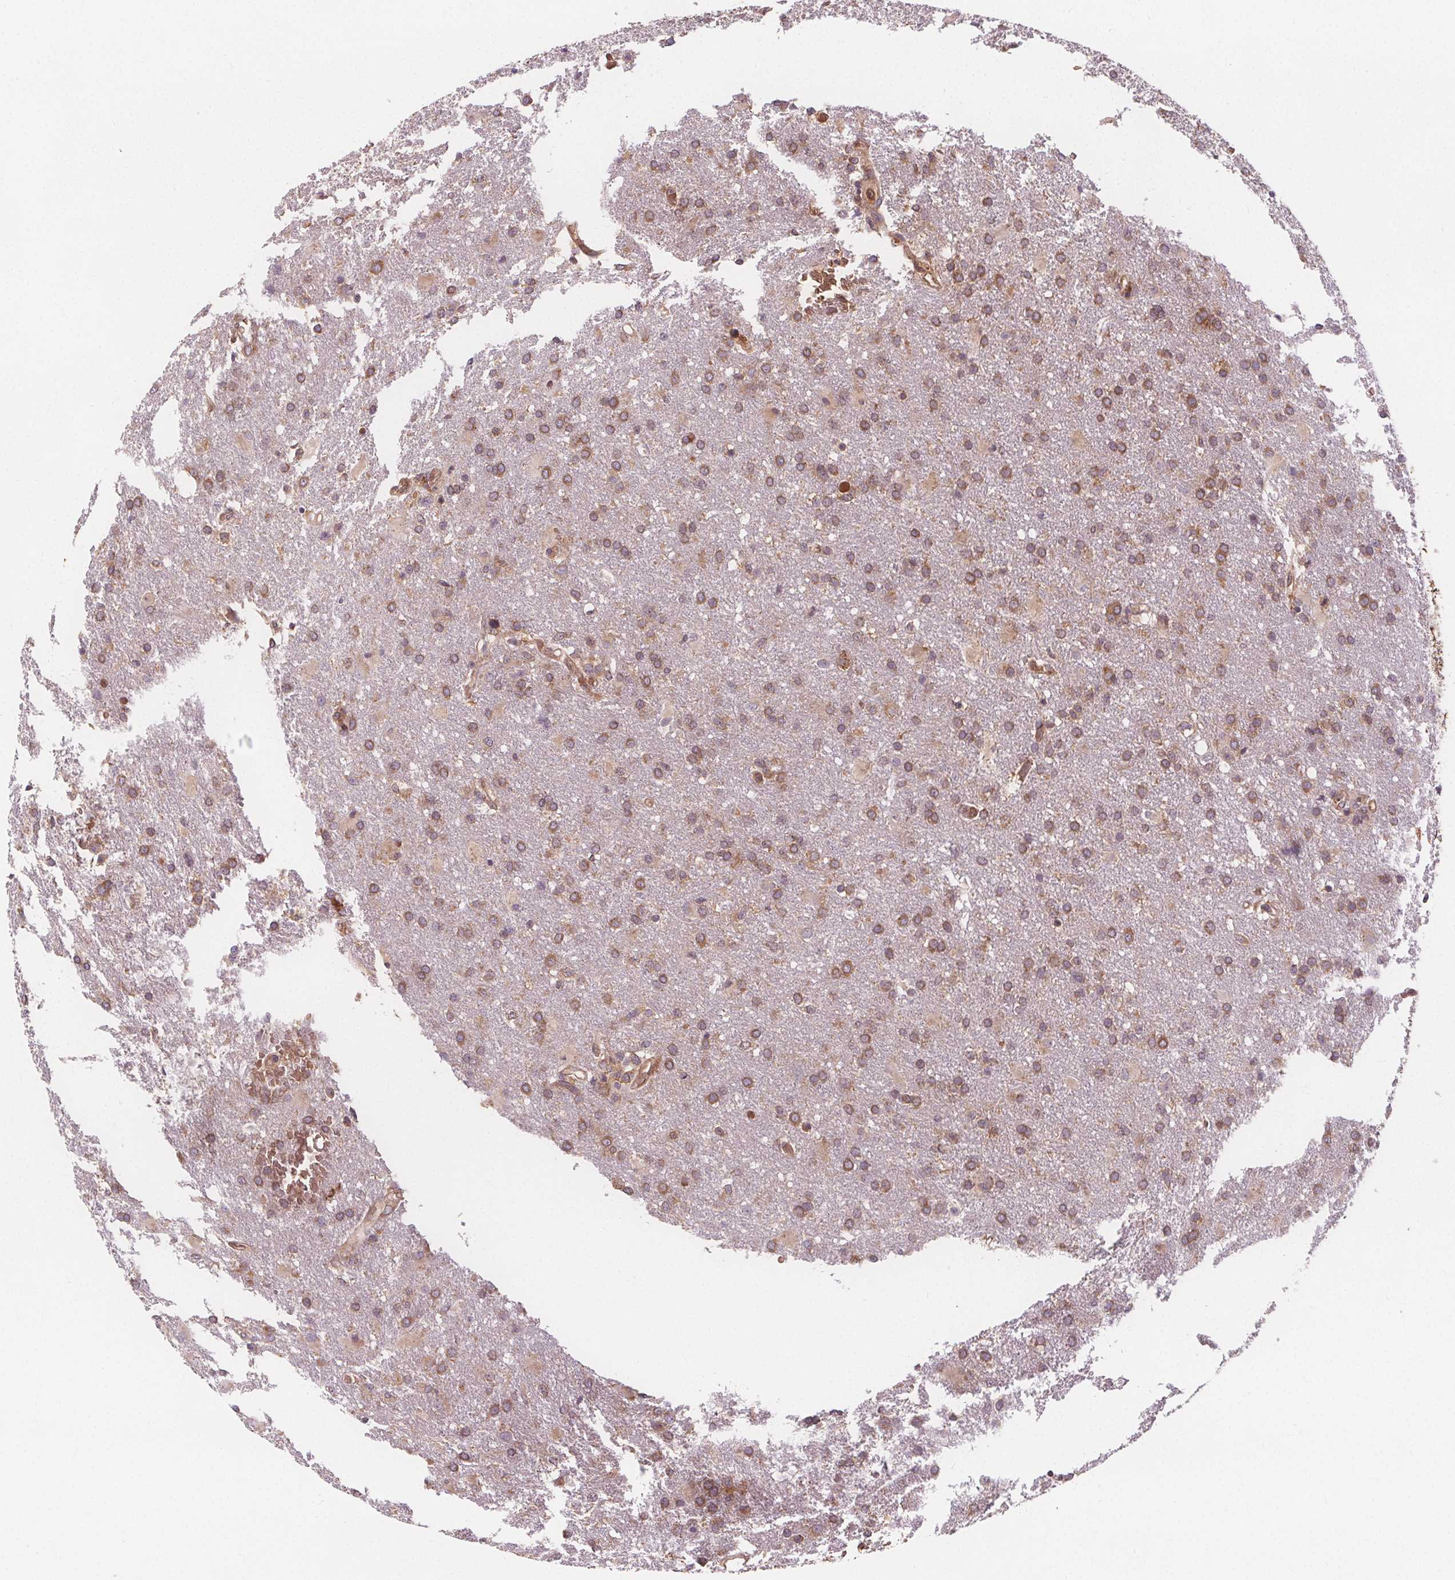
{"staining": {"intensity": "moderate", "quantity": "25%-75%", "location": "cytoplasmic/membranous"}, "tissue": "glioma", "cell_type": "Tumor cells", "image_type": "cancer", "snomed": [{"axis": "morphology", "description": "Glioma, malignant, High grade"}, {"axis": "topography", "description": "Brain"}], "caption": "Moderate cytoplasmic/membranous expression is identified in about 25%-75% of tumor cells in high-grade glioma (malignant).", "gene": "EIF3D", "patient": {"sex": "male", "age": 68}}